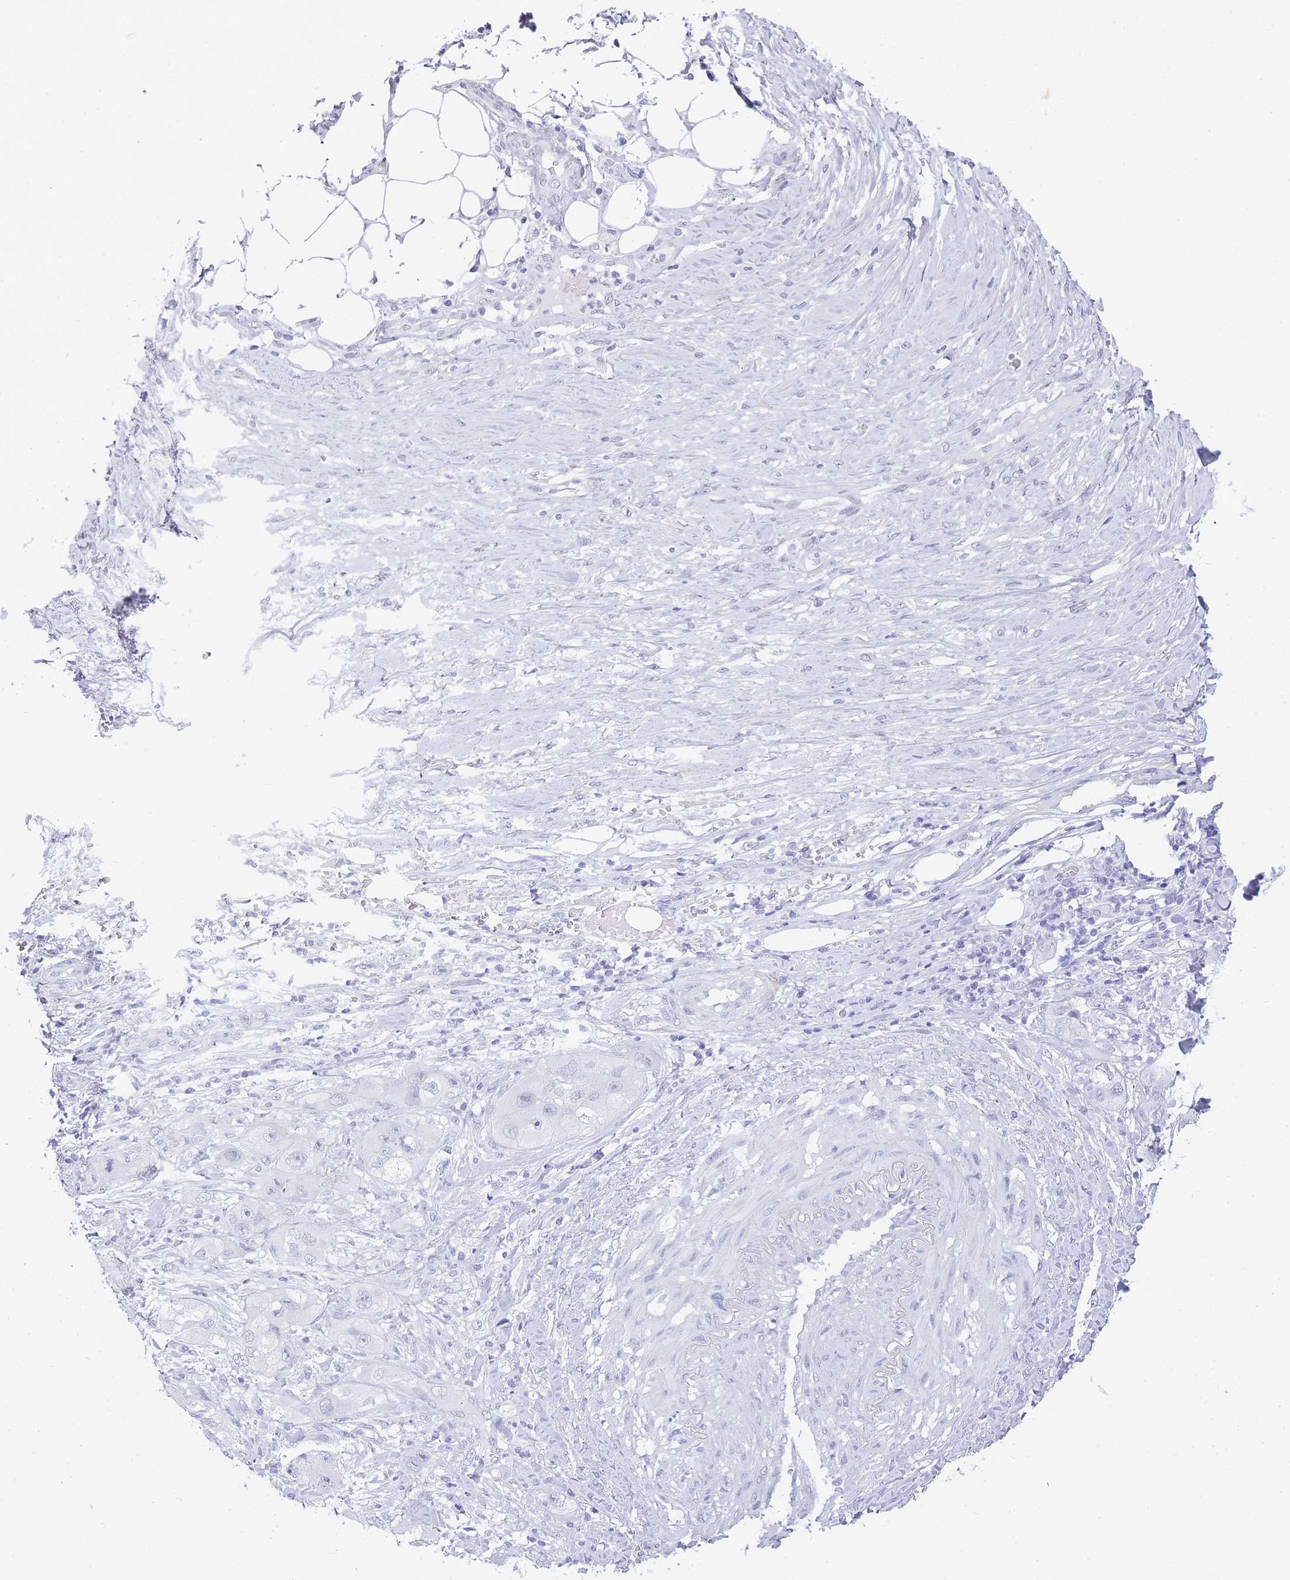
{"staining": {"intensity": "negative", "quantity": "none", "location": "none"}, "tissue": "skin cancer", "cell_type": "Tumor cells", "image_type": "cancer", "snomed": [{"axis": "morphology", "description": "Squamous cell carcinoma, NOS"}, {"axis": "topography", "description": "Skin"}, {"axis": "topography", "description": "Subcutis"}], "caption": "Immunohistochemistry image of squamous cell carcinoma (skin) stained for a protein (brown), which reveals no expression in tumor cells.", "gene": "FRAT2", "patient": {"sex": "male", "age": 73}}